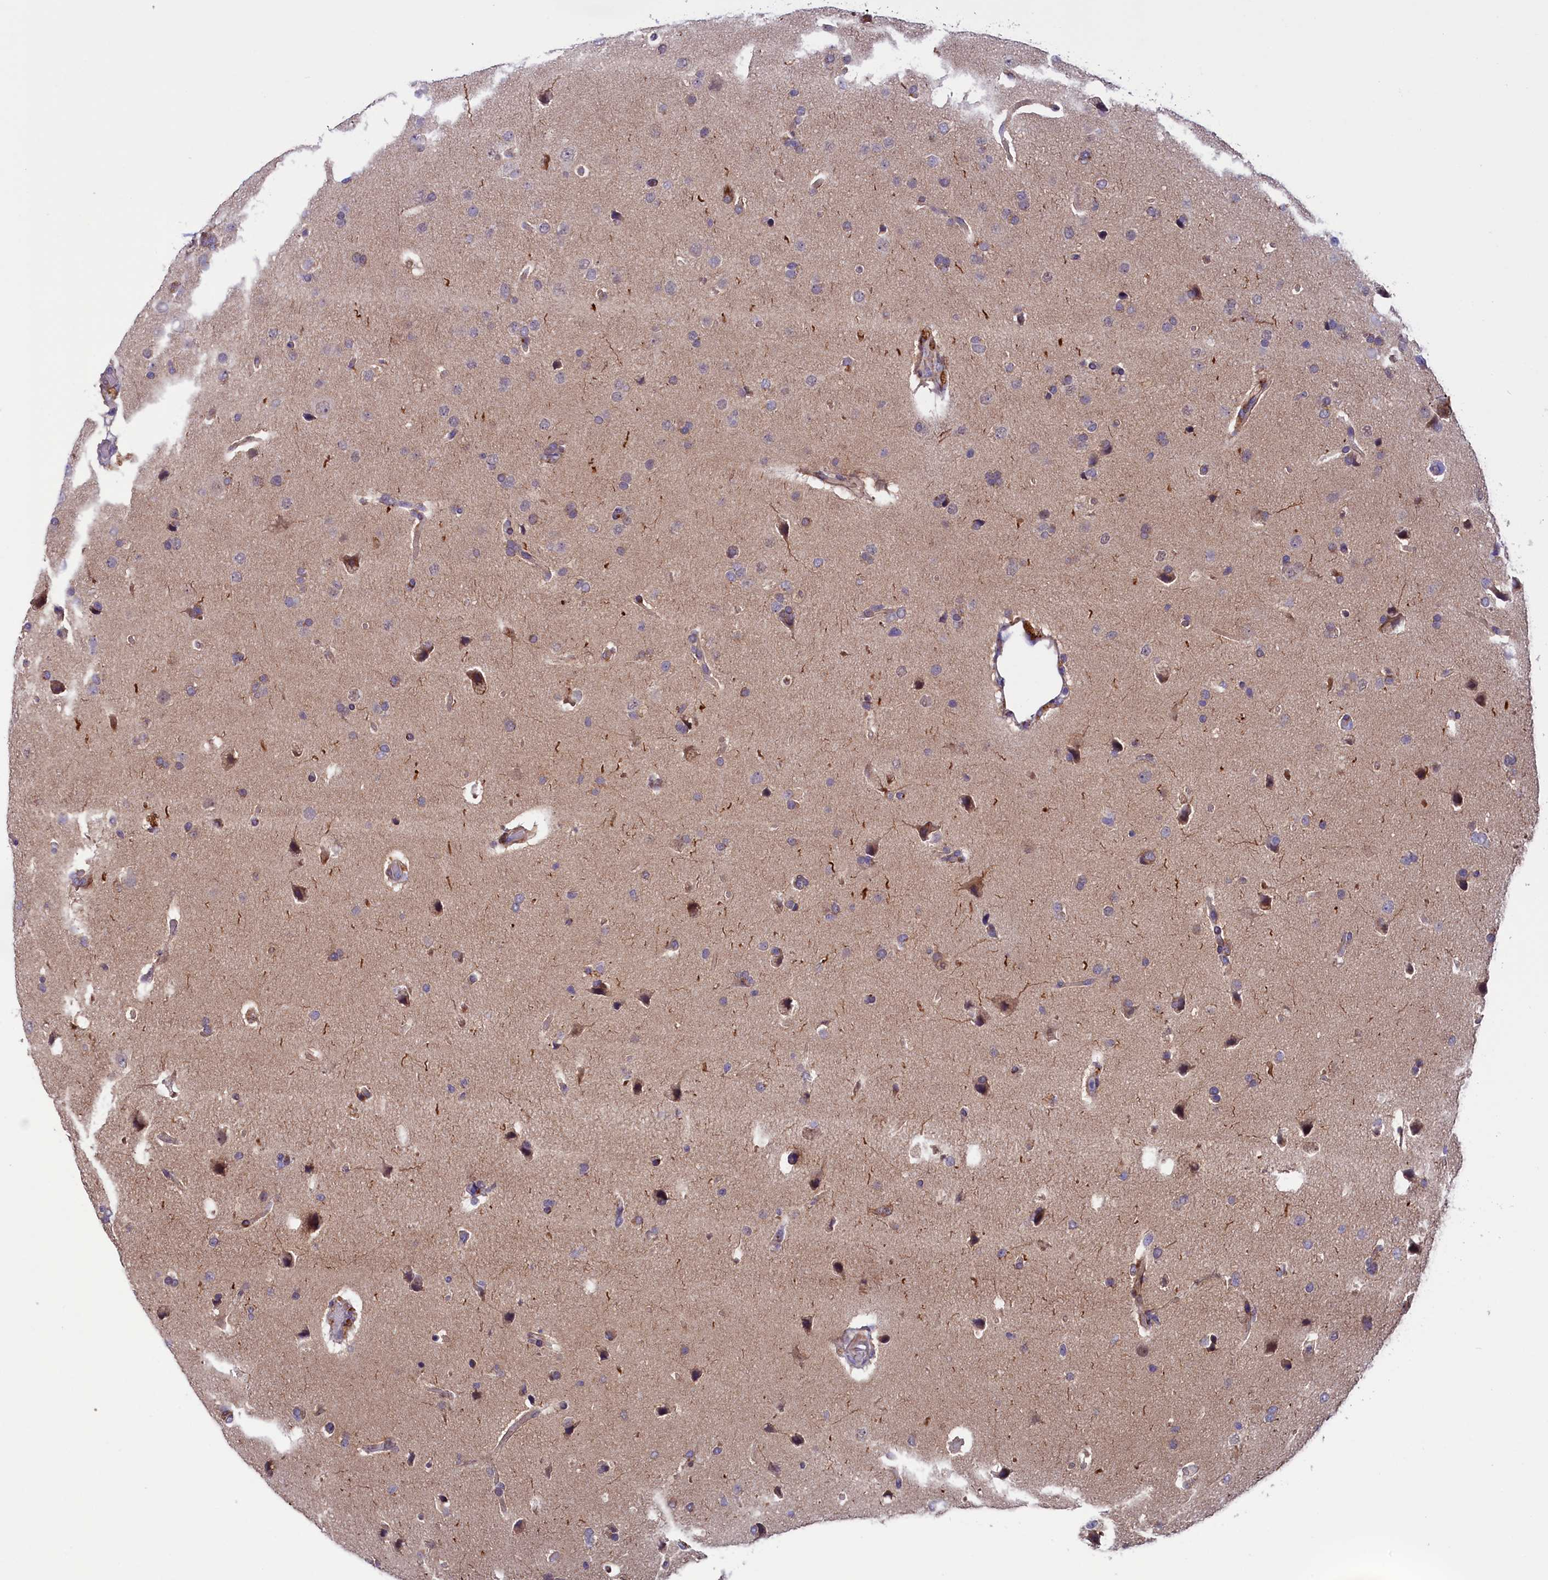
{"staining": {"intensity": "negative", "quantity": "none", "location": "none"}, "tissue": "glioma", "cell_type": "Tumor cells", "image_type": "cancer", "snomed": [{"axis": "morphology", "description": "Glioma, malignant, High grade"}, {"axis": "topography", "description": "Brain"}], "caption": "Tumor cells are negative for brown protein staining in glioma. The staining was performed using DAB (3,3'-diaminobenzidine) to visualize the protein expression in brown, while the nuclei were stained in blue with hematoxylin (Magnification: 20x).", "gene": "SLC39A6", "patient": {"sex": "male", "age": 72}}